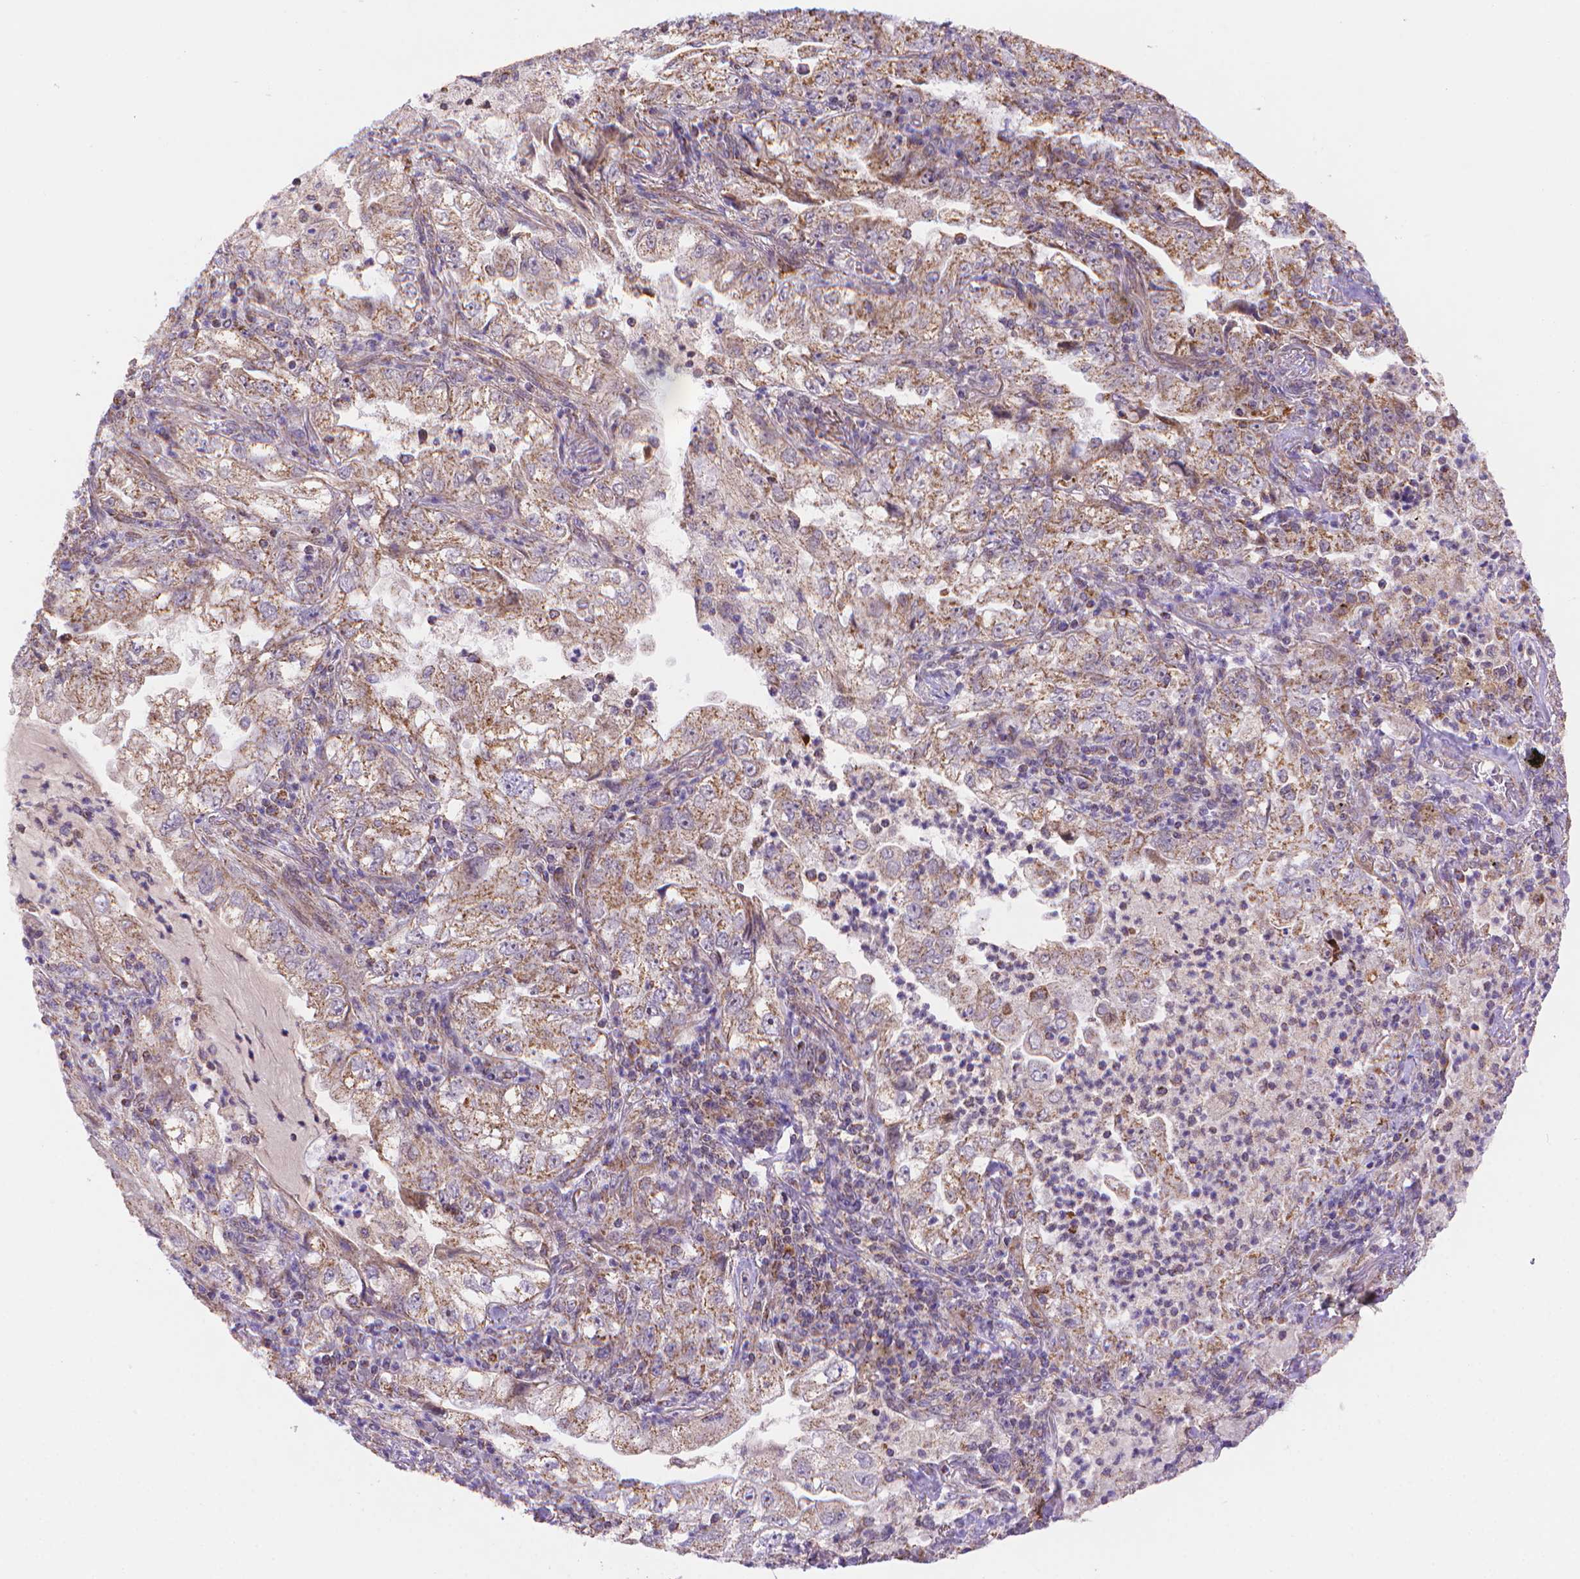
{"staining": {"intensity": "moderate", "quantity": "25%-75%", "location": "cytoplasmic/membranous"}, "tissue": "lung cancer", "cell_type": "Tumor cells", "image_type": "cancer", "snomed": [{"axis": "morphology", "description": "Adenocarcinoma, NOS"}, {"axis": "topography", "description": "Lung"}], "caption": "Protein staining of lung cancer tissue demonstrates moderate cytoplasmic/membranous positivity in about 25%-75% of tumor cells.", "gene": "CYYR1", "patient": {"sex": "female", "age": 73}}